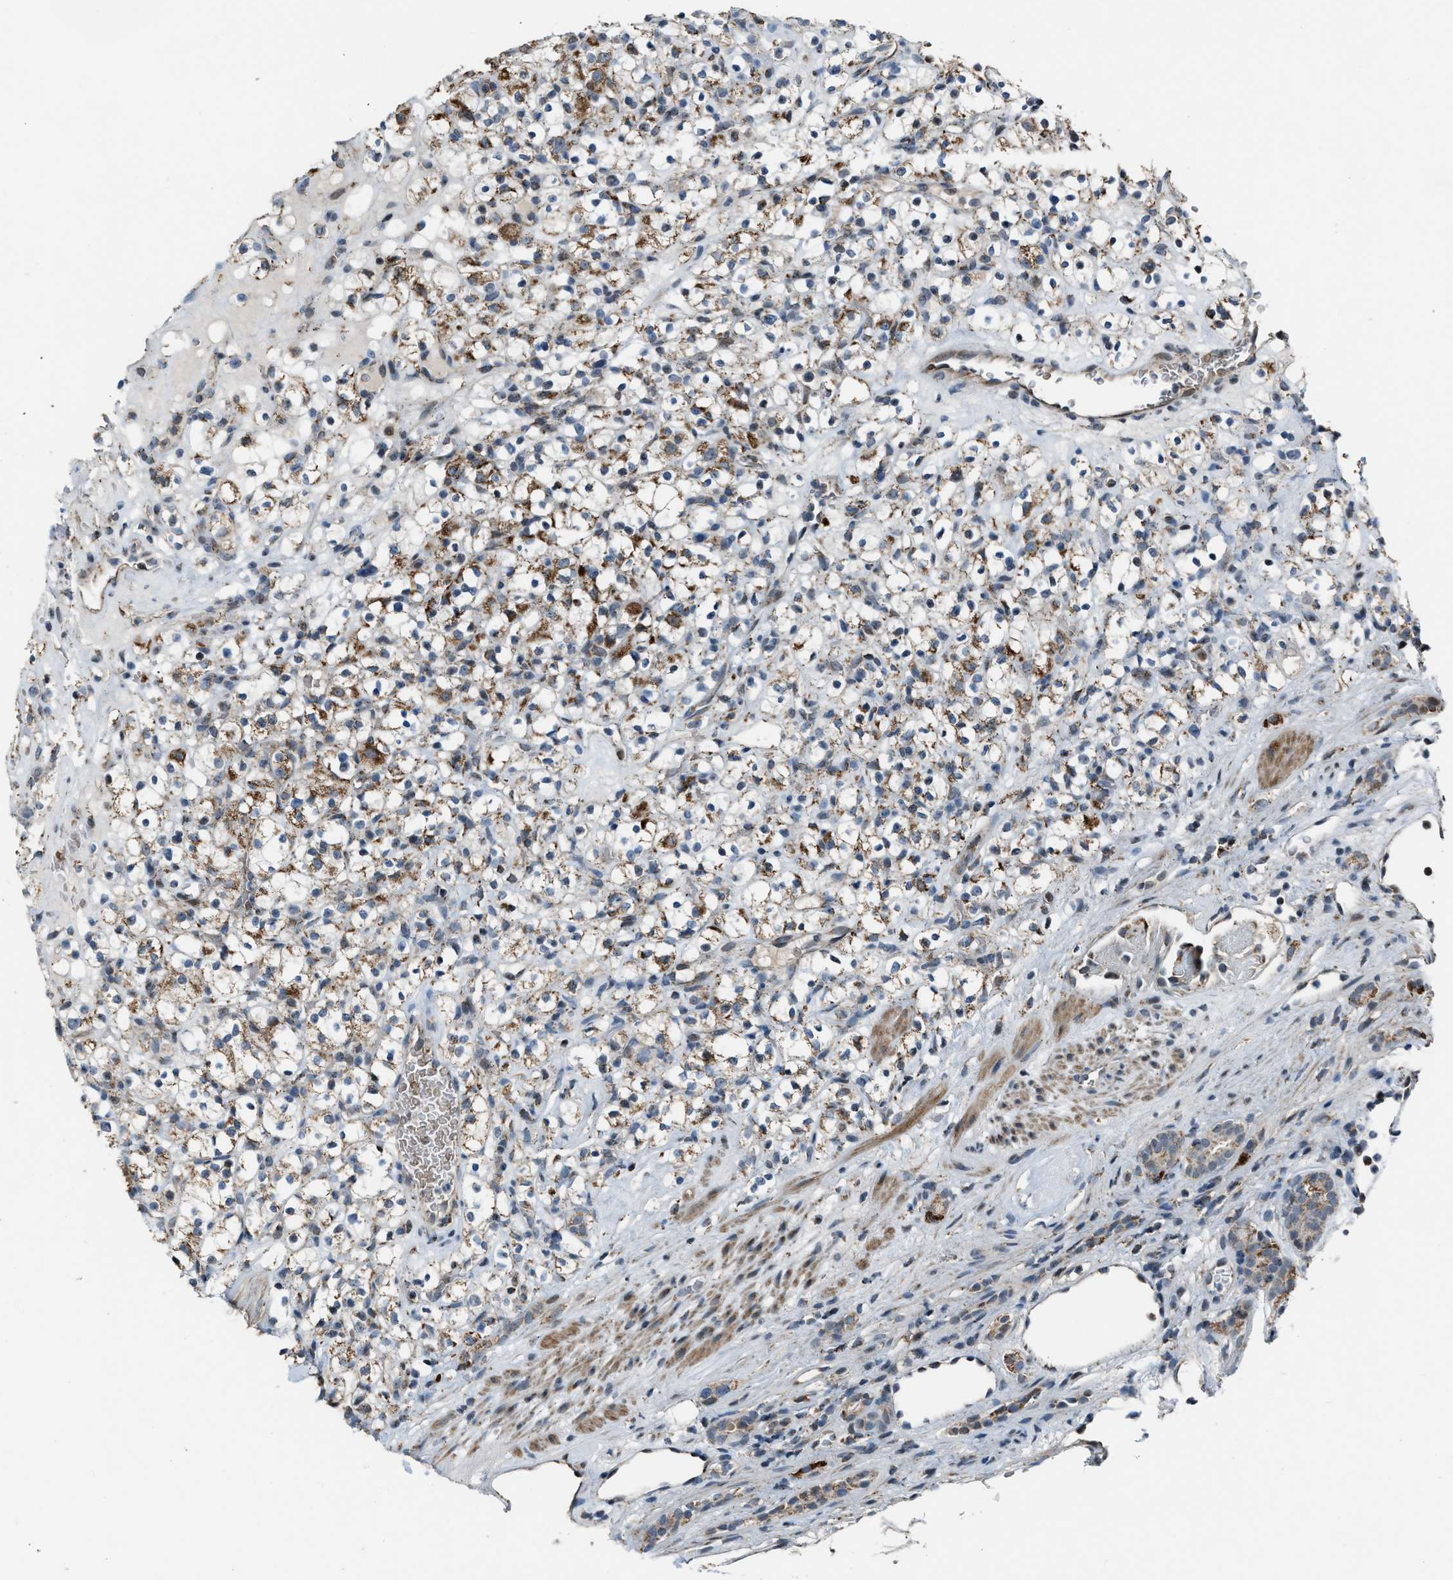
{"staining": {"intensity": "moderate", "quantity": ">75%", "location": "cytoplasmic/membranous"}, "tissue": "renal cancer", "cell_type": "Tumor cells", "image_type": "cancer", "snomed": [{"axis": "morphology", "description": "Normal tissue, NOS"}, {"axis": "morphology", "description": "Adenocarcinoma, NOS"}, {"axis": "topography", "description": "Kidney"}], "caption": "Immunohistochemical staining of renal cancer (adenocarcinoma) demonstrates medium levels of moderate cytoplasmic/membranous expression in approximately >75% of tumor cells.", "gene": "CHN2", "patient": {"sex": "female", "age": 72}}